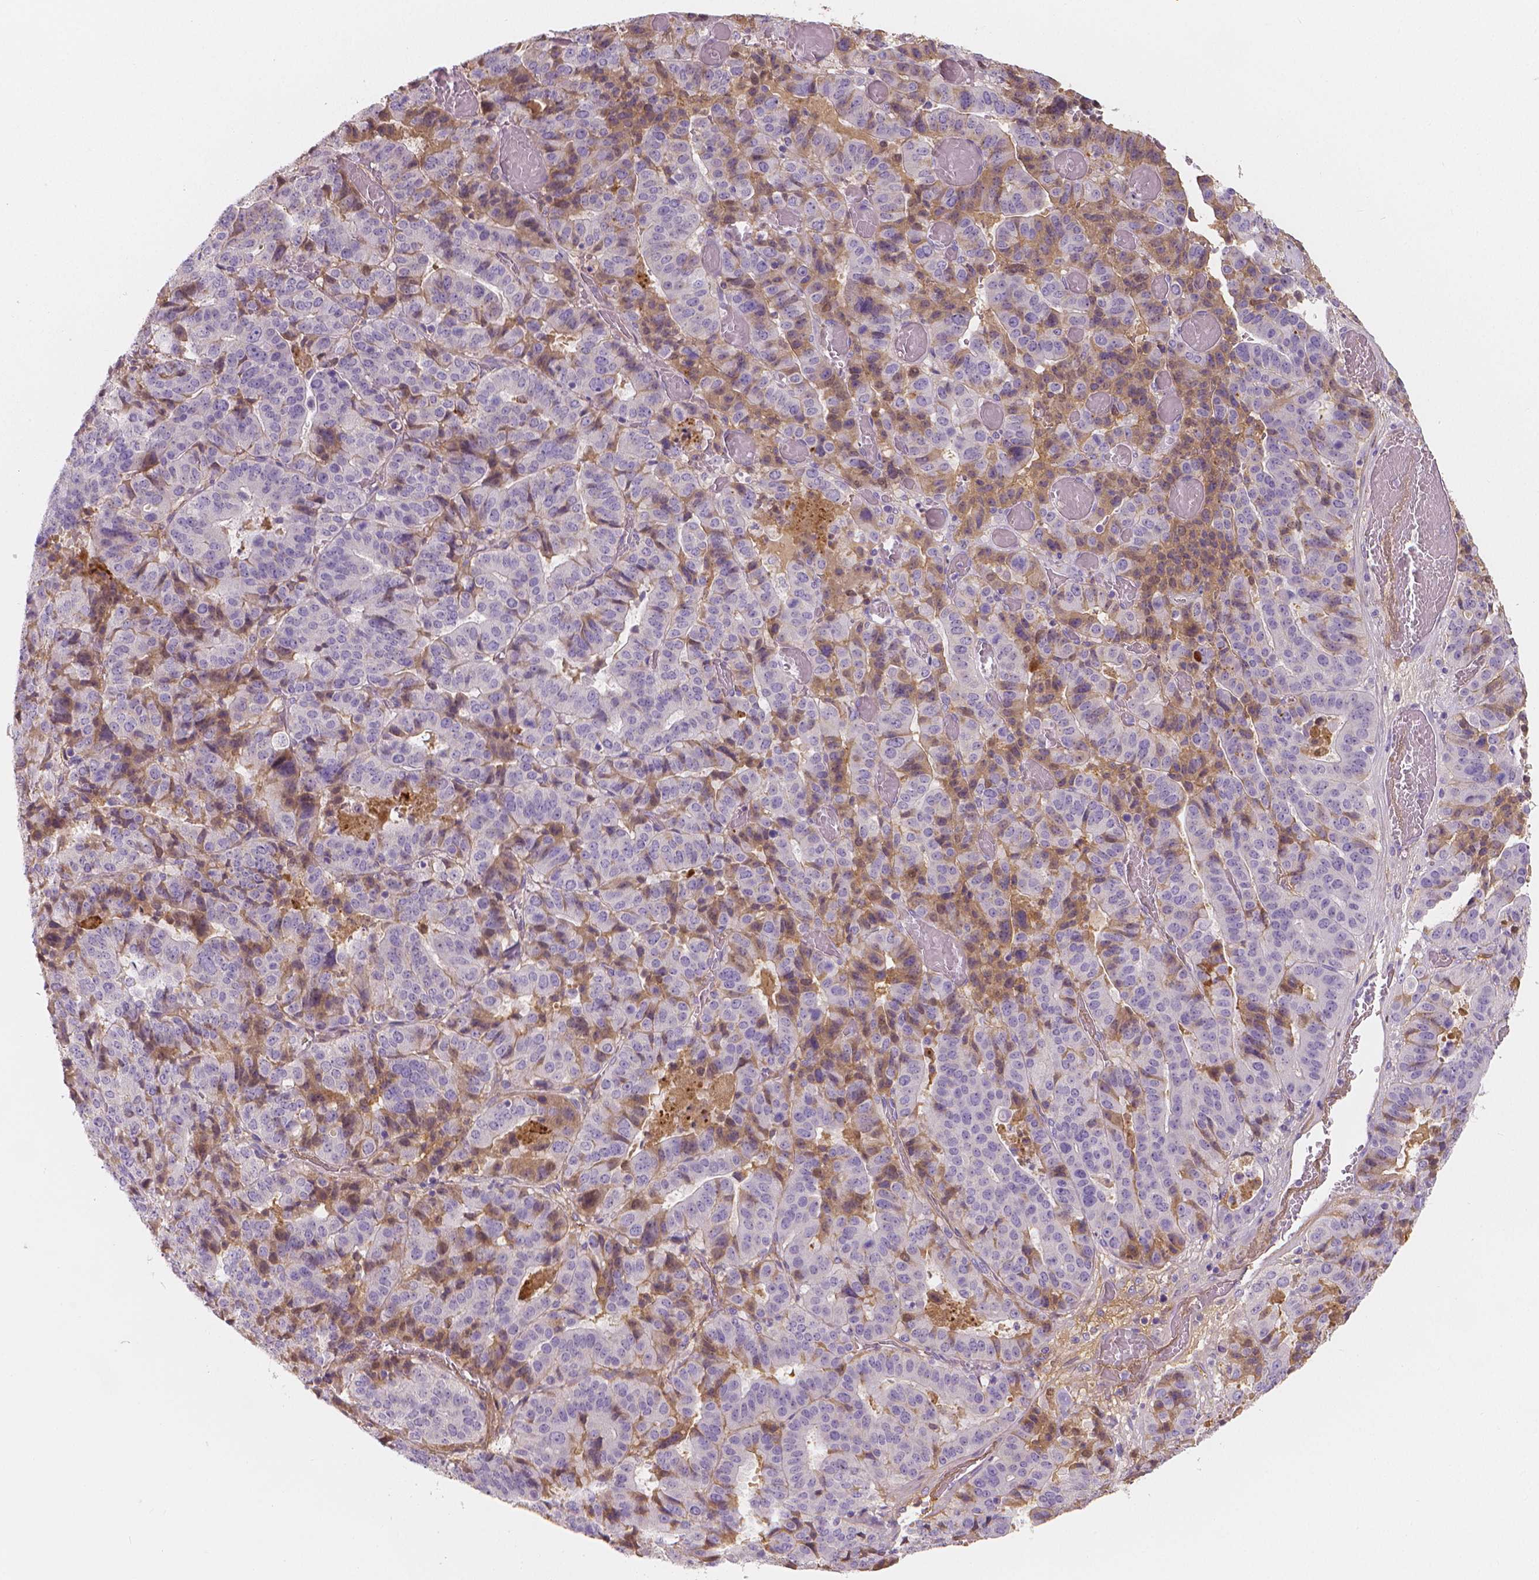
{"staining": {"intensity": "moderate", "quantity": "<25%", "location": "cytoplasmic/membranous"}, "tissue": "stomach cancer", "cell_type": "Tumor cells", "image_type": "cancer", "snomed": [{"axis": "morphology", "description": "Adenocarcinoma, NOS"}, {"axis": "topography", "description": "Stomach"}], "caption": "This is a histology image of immunohistochemistry staining of stomach cancer, which shows moderate positivity in the cytoplasmic/membranous of tumor cells.", "gene": "APOA4", "patient": {"sex": "male", "age": 48}}